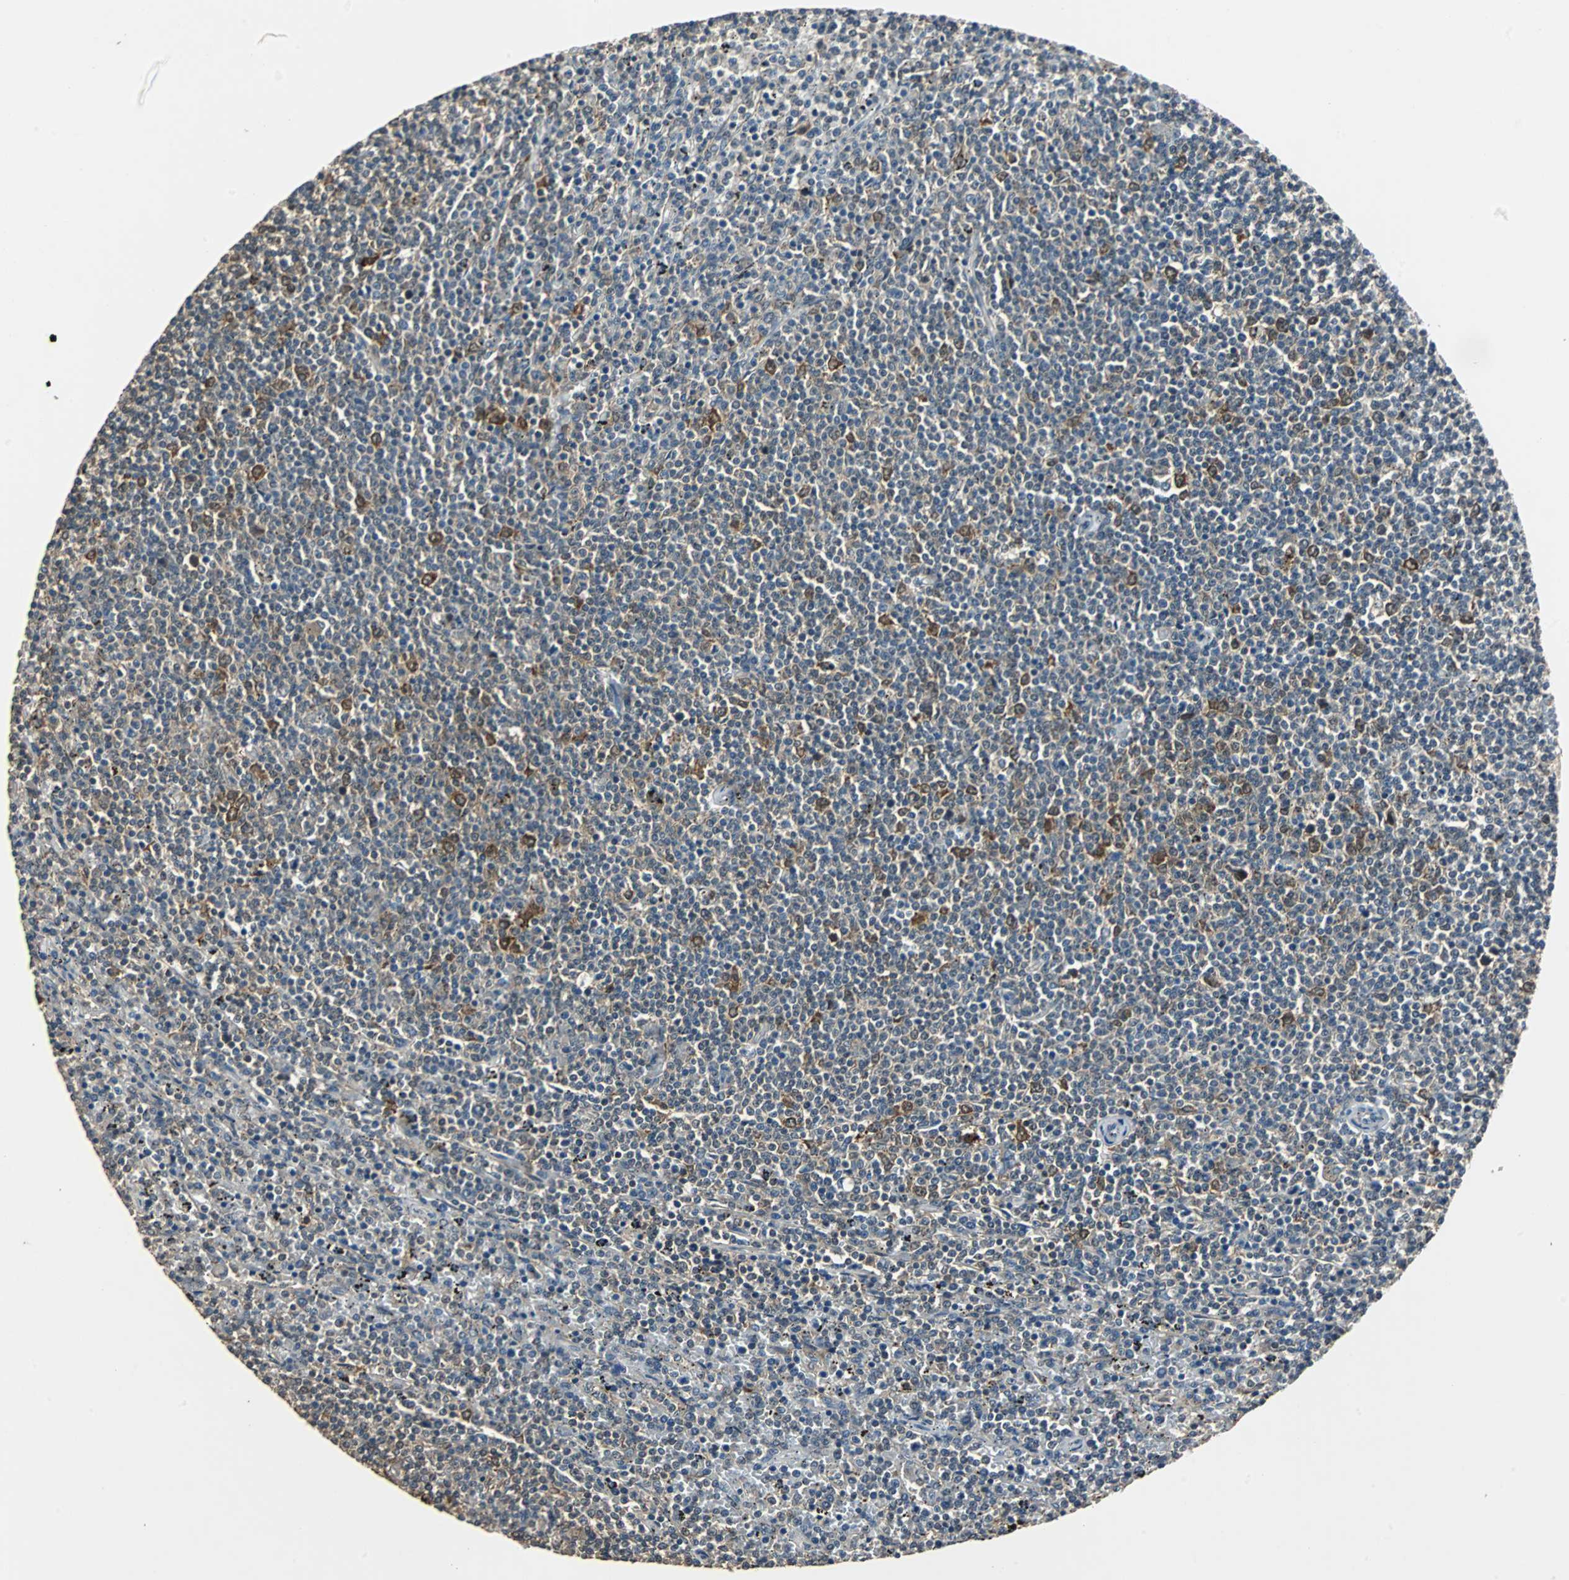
{"staining": {"intensity": "negative", "quantity": "none", "location": "none"}, "tissue": "lymphoma", "cell_type": "Tumor cells", "image_type": "cancer", "snomed": [{"axis": "morphology", "description": "Malignant lymphoma, non-Hodgkin's type, Low grade"}, {"axis": "topography", "description": "Spleen"}], "caption": "A high-resolution micrograph shows immunohistochemistry staining of low-grade malignant lymphoma, non-Hodgkin's type, which demonstrates no significant staining in tumor cells. The staining is performed using DAB brown chromogen with nuclei counter-stained in using hematoxylin.", "gene": "ABHD2", "patient": {"sex": "female", "age": 50}}